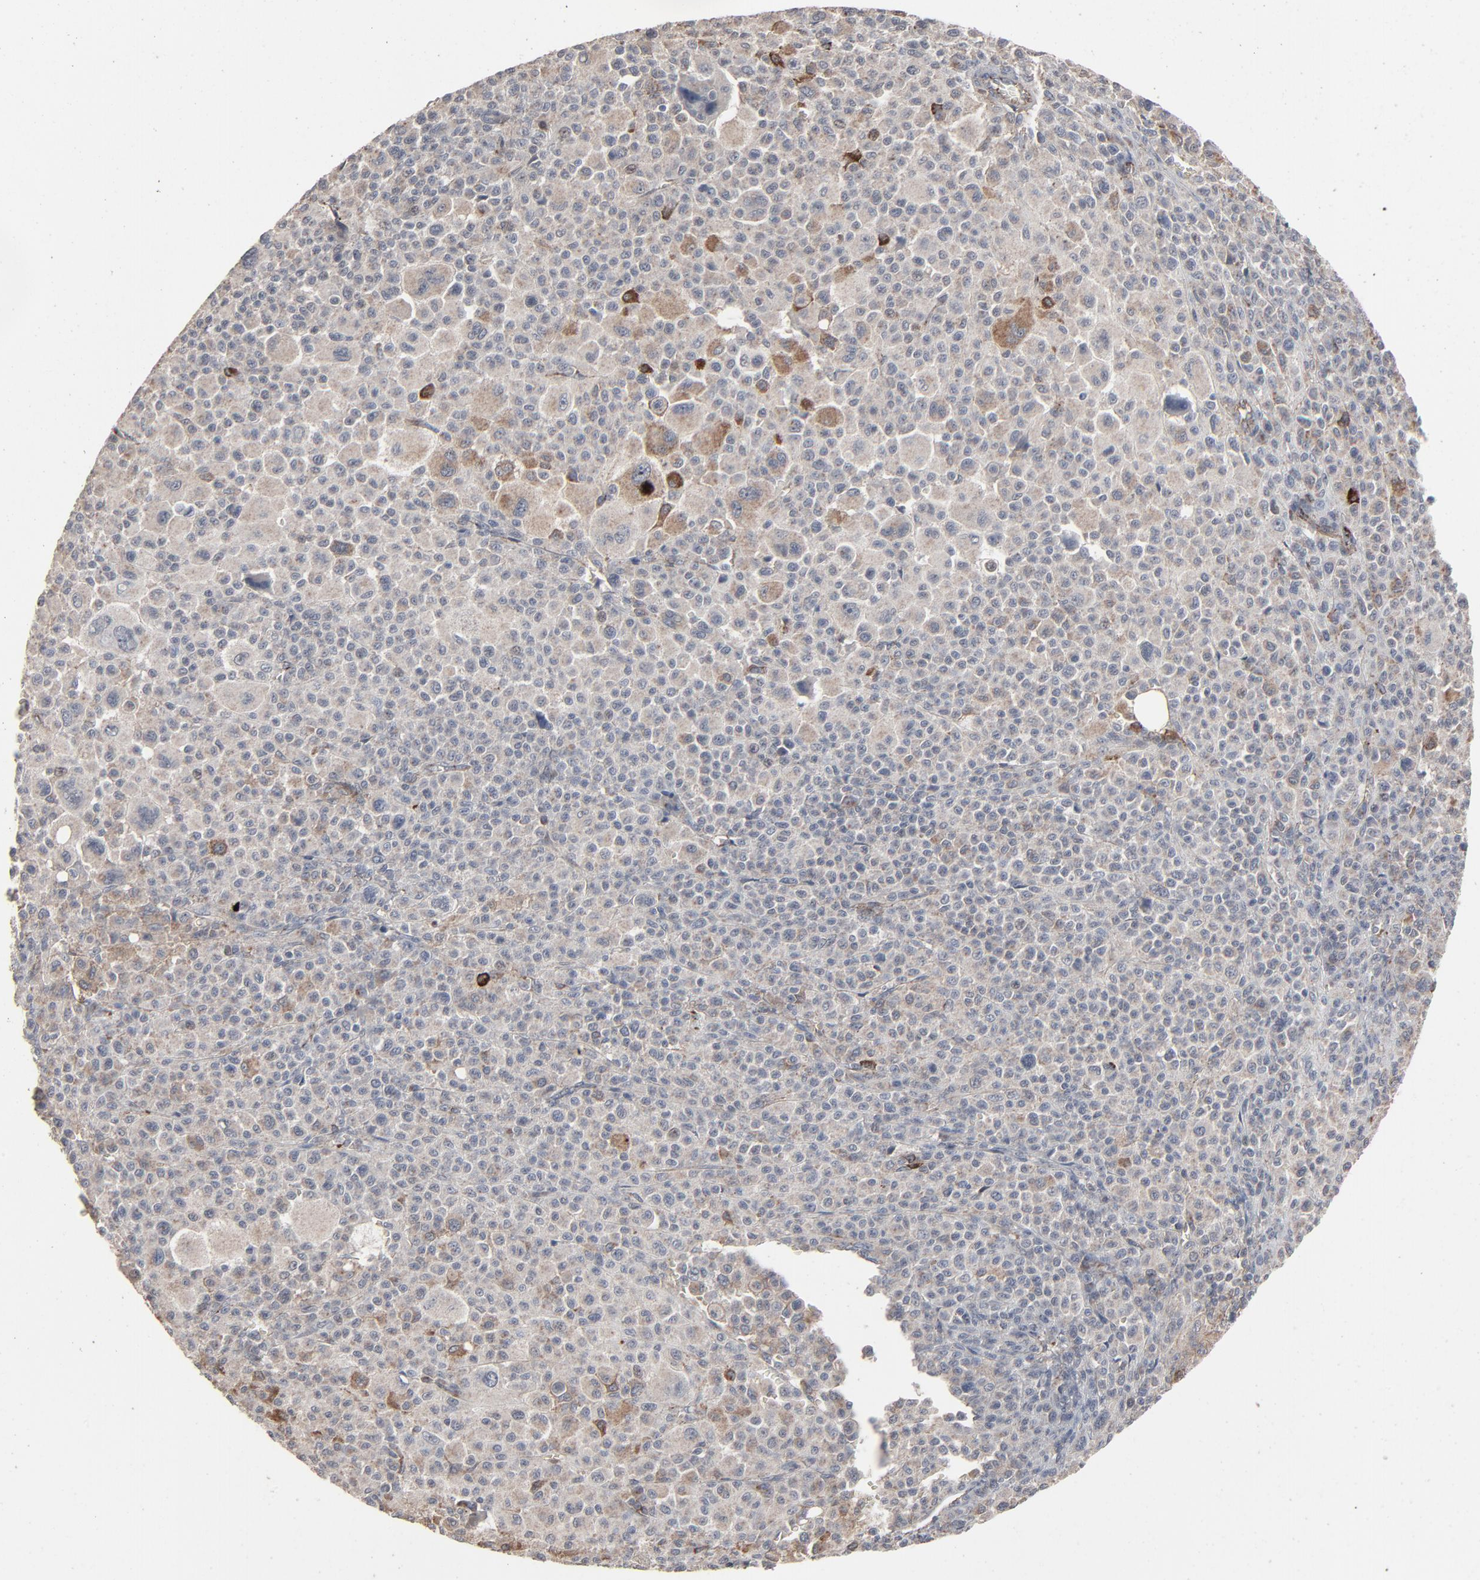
{"staining": {"intensity": "moderate", "quantity": "<25%", "location": "cytoplasmic/membranous"}, "tissue": "melanoma", "cell_type": "Tumor cells", "image_type": "cancer", "snomed": [{"axis": "morphology", "description": "Malignant melanoma, Metastatic site"}, {"axis": "topography", "description": "Skin"}], "caption": "Approximately <25% of tumor cells in malignant melanoma (metastatic site) exhibit moderate cytoplasmic/membranous protein staining as visualized by brown immunohistochemical staining.", "gene": "JAM3", "patient": {"sex": "female", "age": 74}}